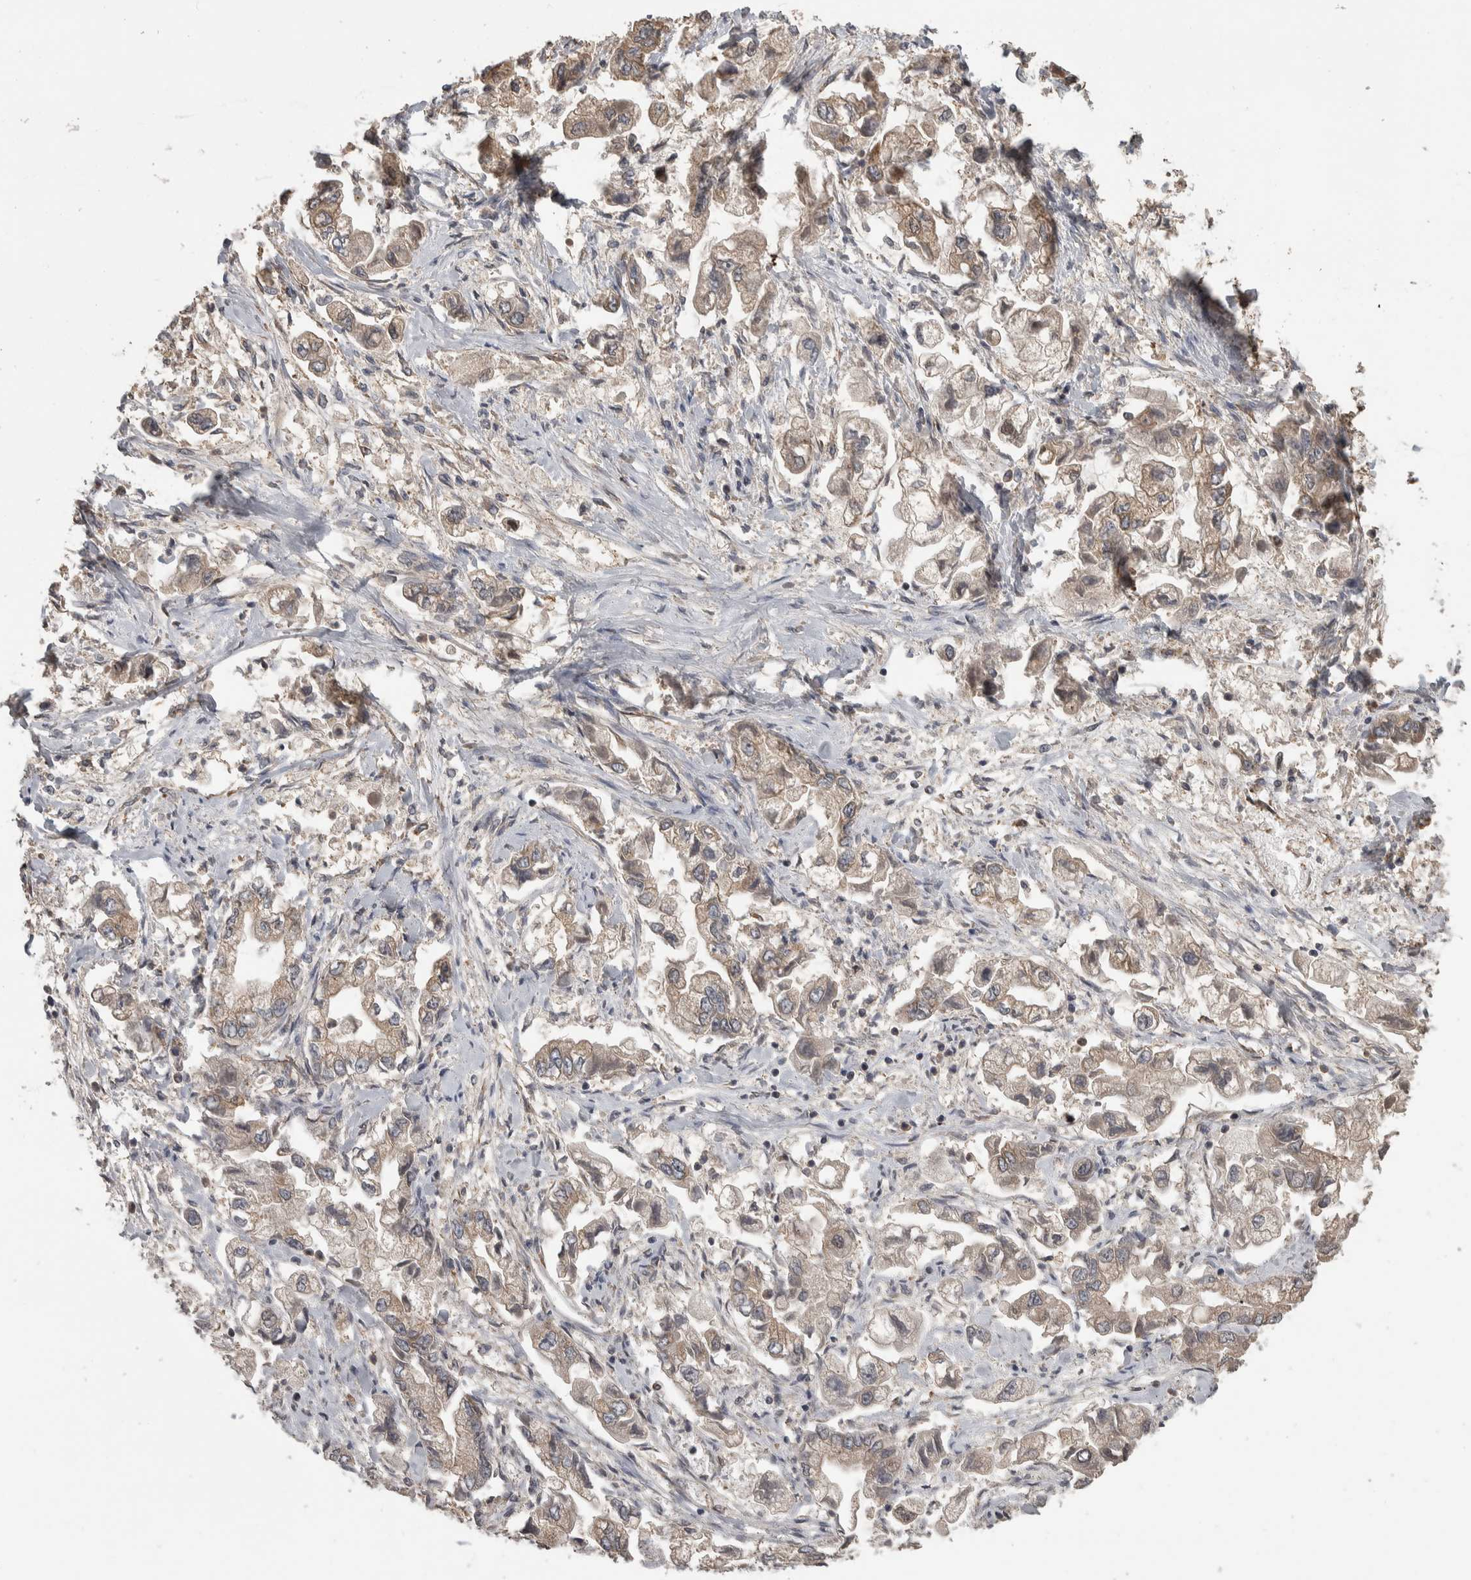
{"staining": {"intensity": "weak", "quantity": ">75%", "location": "cytoplasmic/membranous"}, "tissue": "stomach cancer", "cell_type": "Tumor cells", "image_type": "cancer", "snomed": [{"axis": "morphology", "description": "Normal tissue, NOS"}, {"axis": "morphology", "description": "Adenocarcinoma, NOS"}, {"axis": "topography", "description": "Stomach"}], "caption": "An IHC micrograph of tumor tissue is shown. Protein staining in brown labels weak cytoplasmic/membranous positivity in adenocarcinoma (stomach) within tumor cells.", "gene": "IFRD1", "patient": {"sex": "male", "age": 62}}